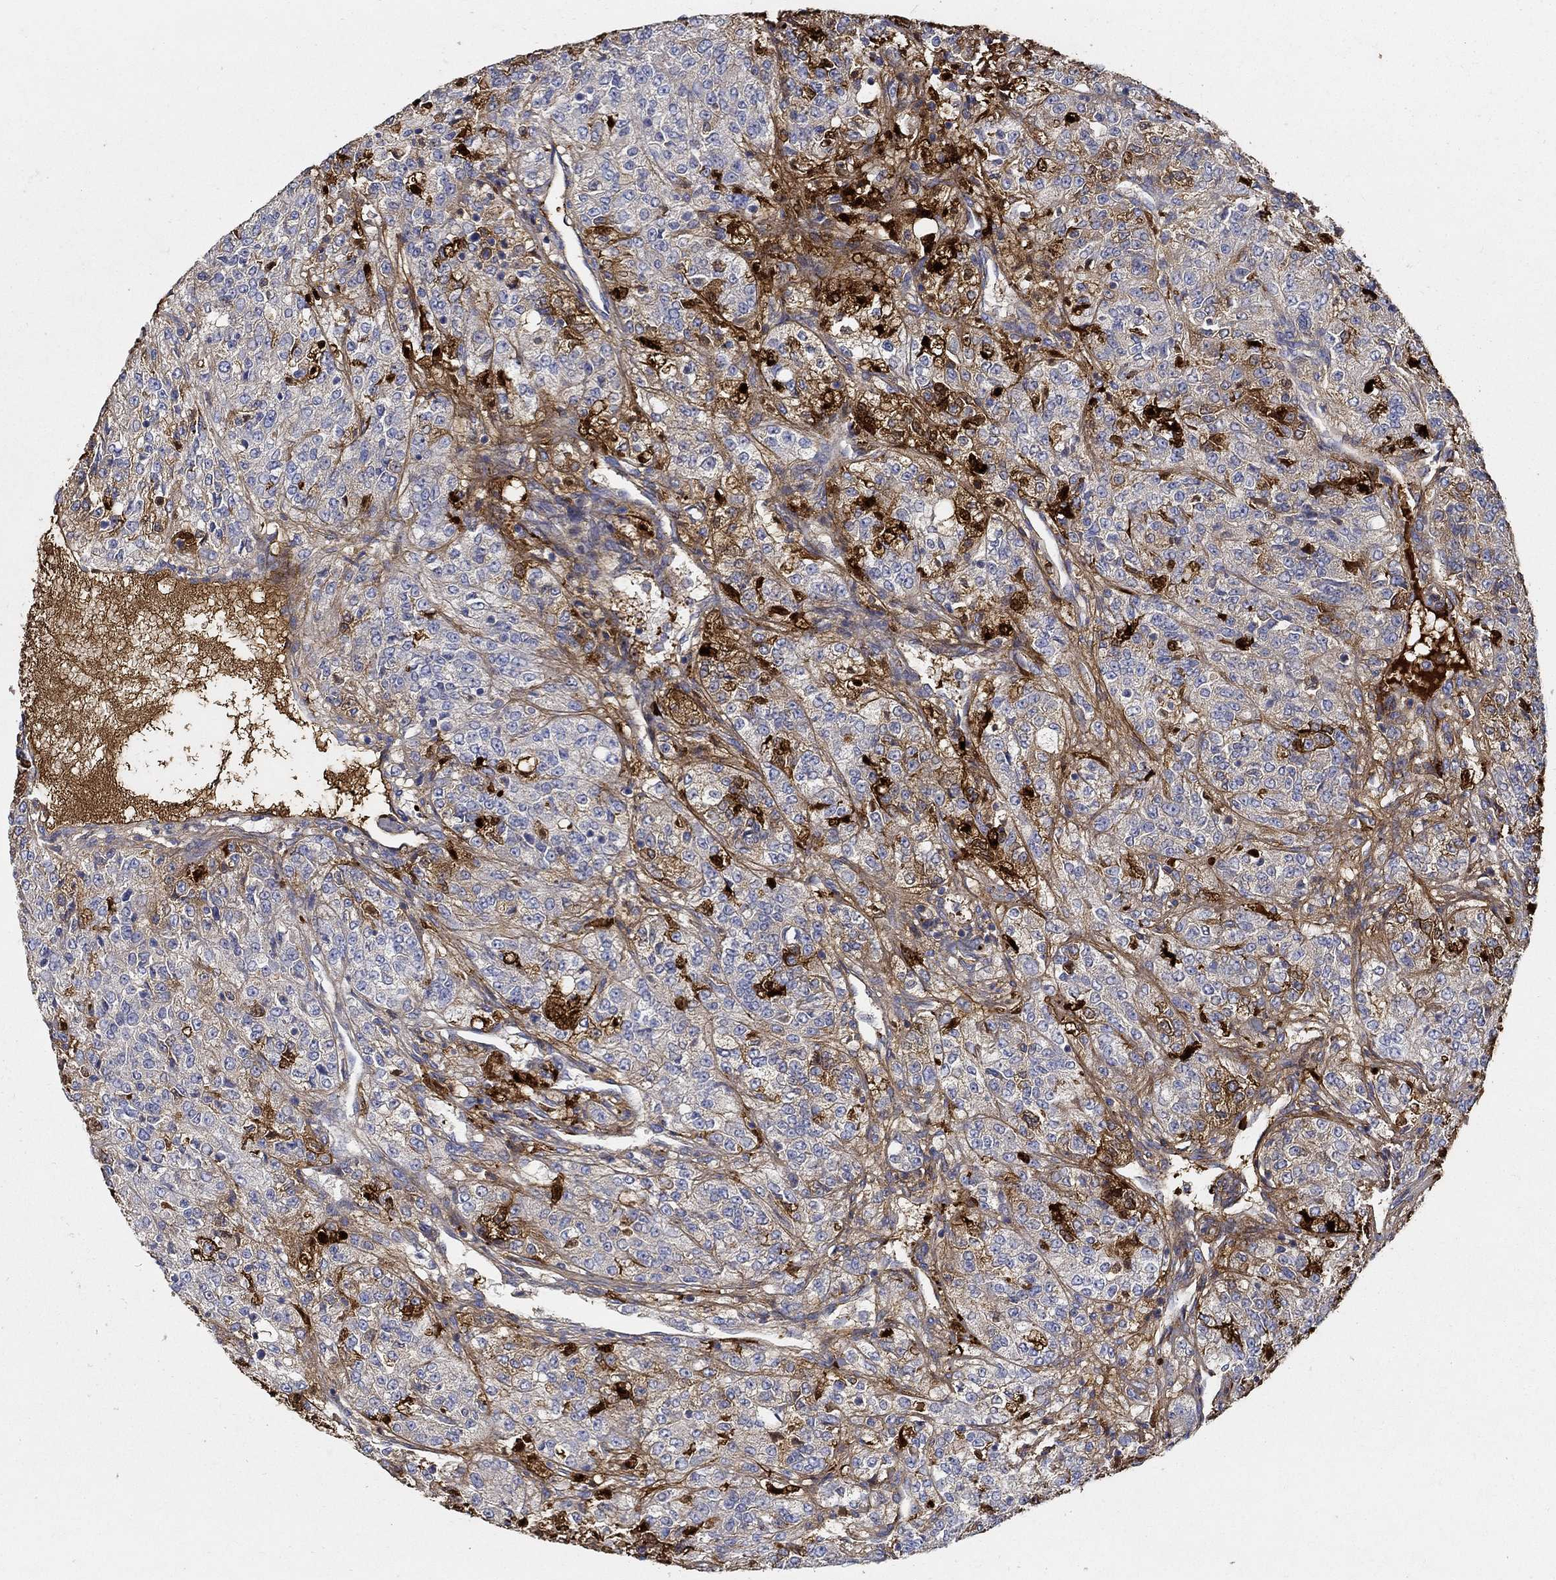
{"staining": {"intensity": "strong", "quantity": "<25%", "location": "cytoplasmic/membranous"}, "tissue": "renal cancer", "cell_type": "Tumor cells", "image_type": "cancer", "snomed": [{"axis": "morphology", "description": "Adenocarcinoma, NOS"}, {"axis": "topography", "description": "Kidney"}], "caption": "An immunohistochemistry photomicrograph of tumor tissue is shown. Protein staining in brown labels strong cytoplasmic/membranous positivity in renal adenocarcinoma within tumor cells. Nuclei are stained in blue.", "gene": "TGFBI", "patient": {"sex": "female", "age": 63}}